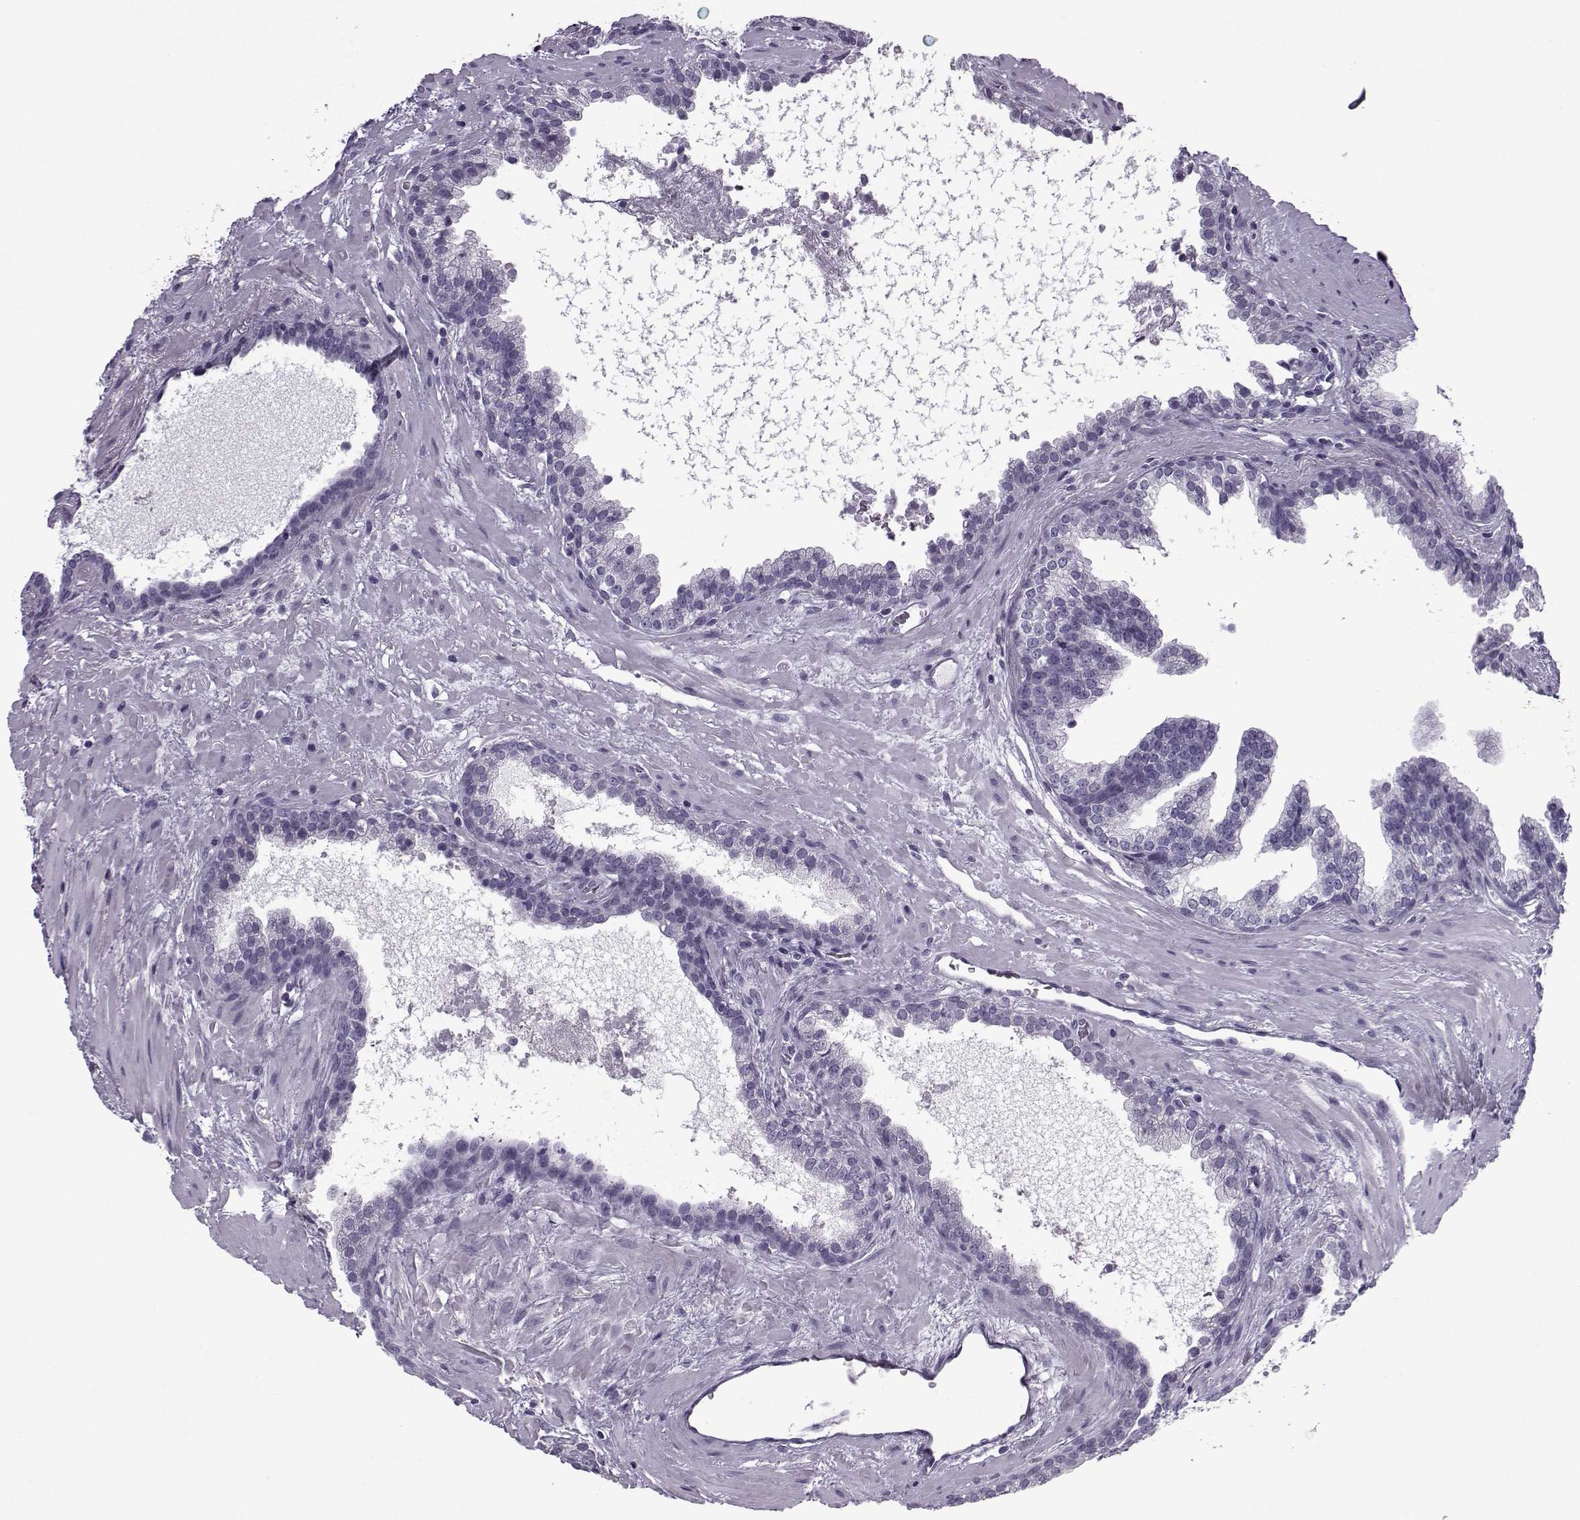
{"staining": {"intensity": "negative", "quantity": "none", "location": "none"}, "tissue": "prostate cancer", "cell_type": "Tumor cells", "image_type": "cancer", "snomed": [{"axis": "morphology", "description": "Adenocarcinoma, NOS"}, {"axis": "topography", "description": "Prostate"}], "caption": "DAB immunohistochemical staining of prostate cancer (adenocarcinoma) exhibits no significant staining in tumor cells.", "gene": "OIP5", "patient": {"sex": "male", "age": 66}}